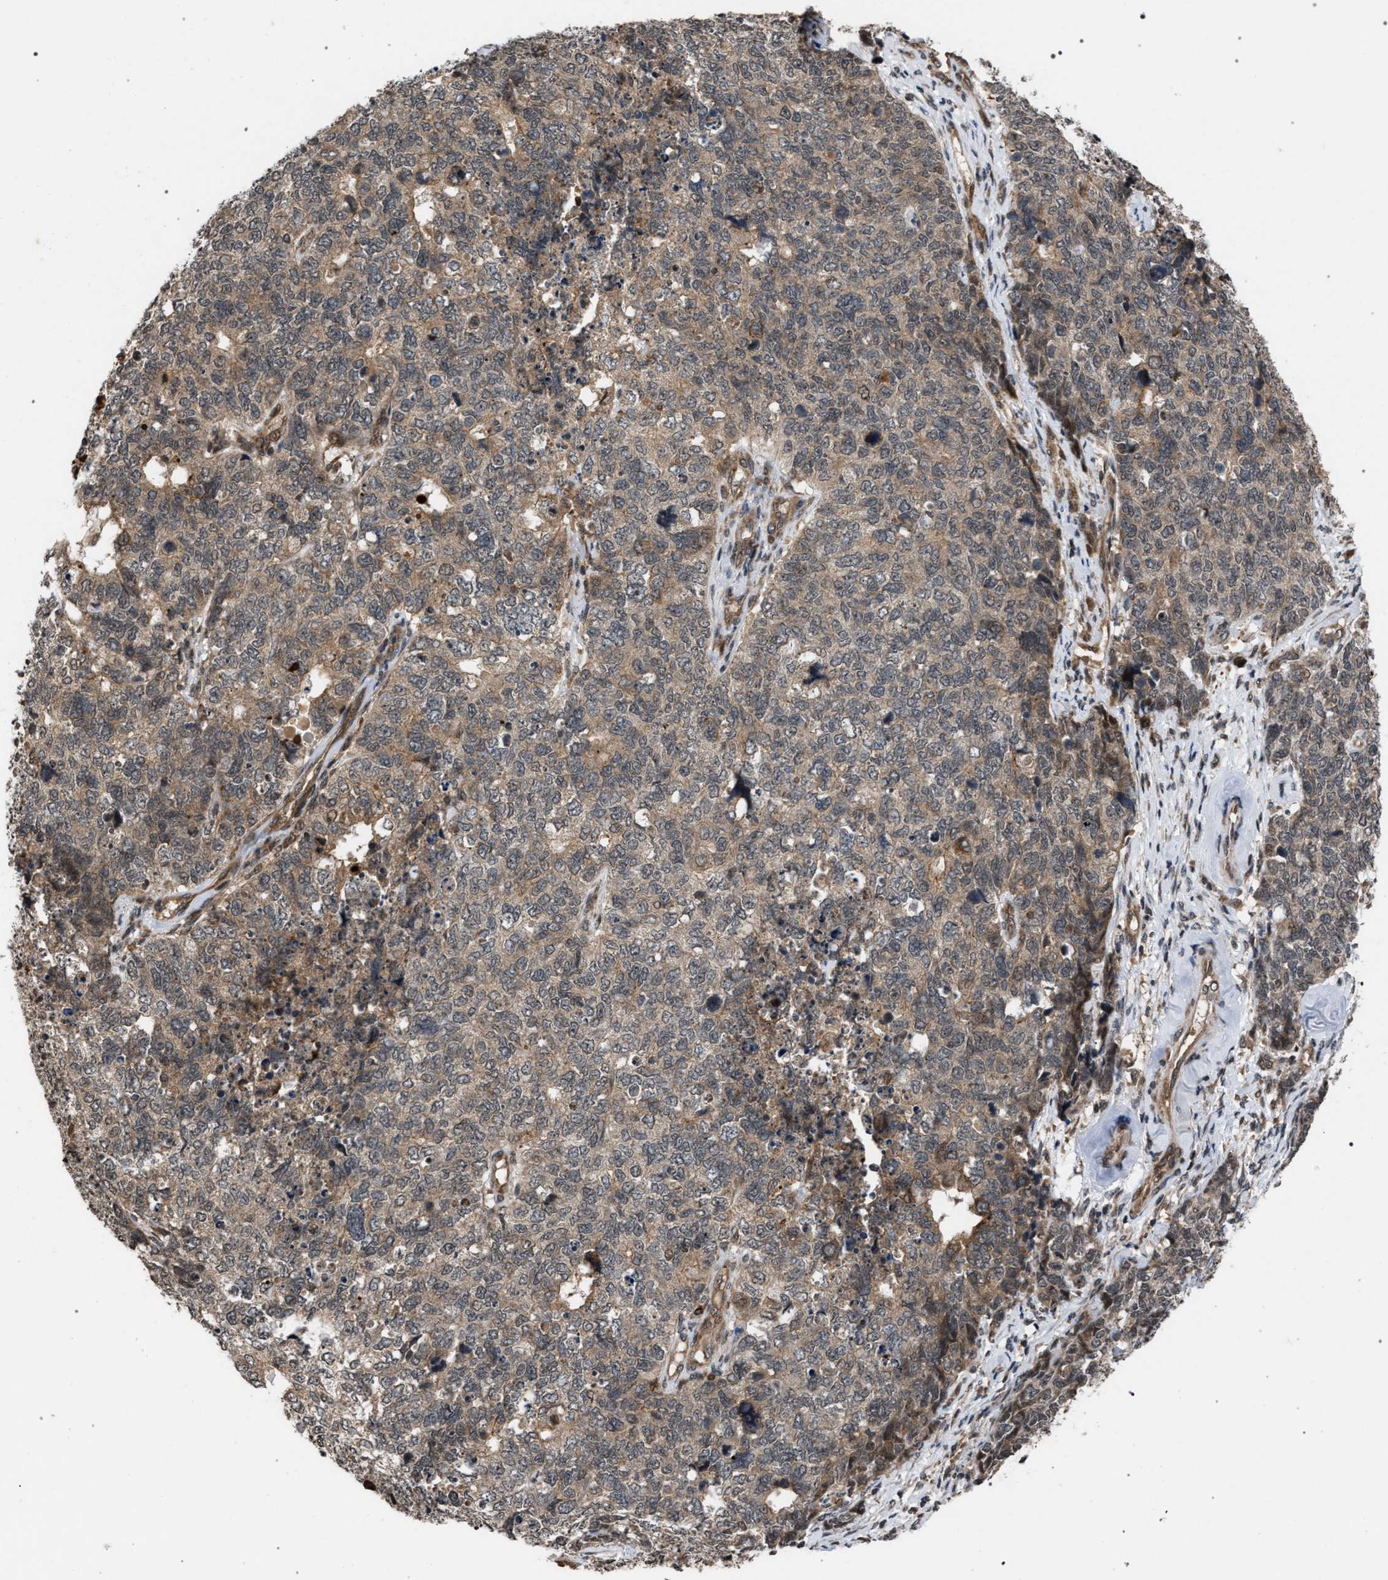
{"staining": {"intensity": "weak", "quantity": ">75%", "location": "cytoplasmic/membranous"}, "tissue": "cervical cancer", "cell_type": "Tumor cells", "image_type": "cancer", "snomed": [{"axis": "morphology", "description": "Squamous cell carcinoma, NOS"}, {"axis": "topography", "description": "Cervix"}], "caption": "Cervical cancer (squamous cell carcinoma) tissue demonstrates weak cytoplasmic/membranous positivity in about >75% of tumor cells, visualized by immunohistochemistry.", "gene": "IRAK4", "patient": {"sex": "female", "age": 63}}